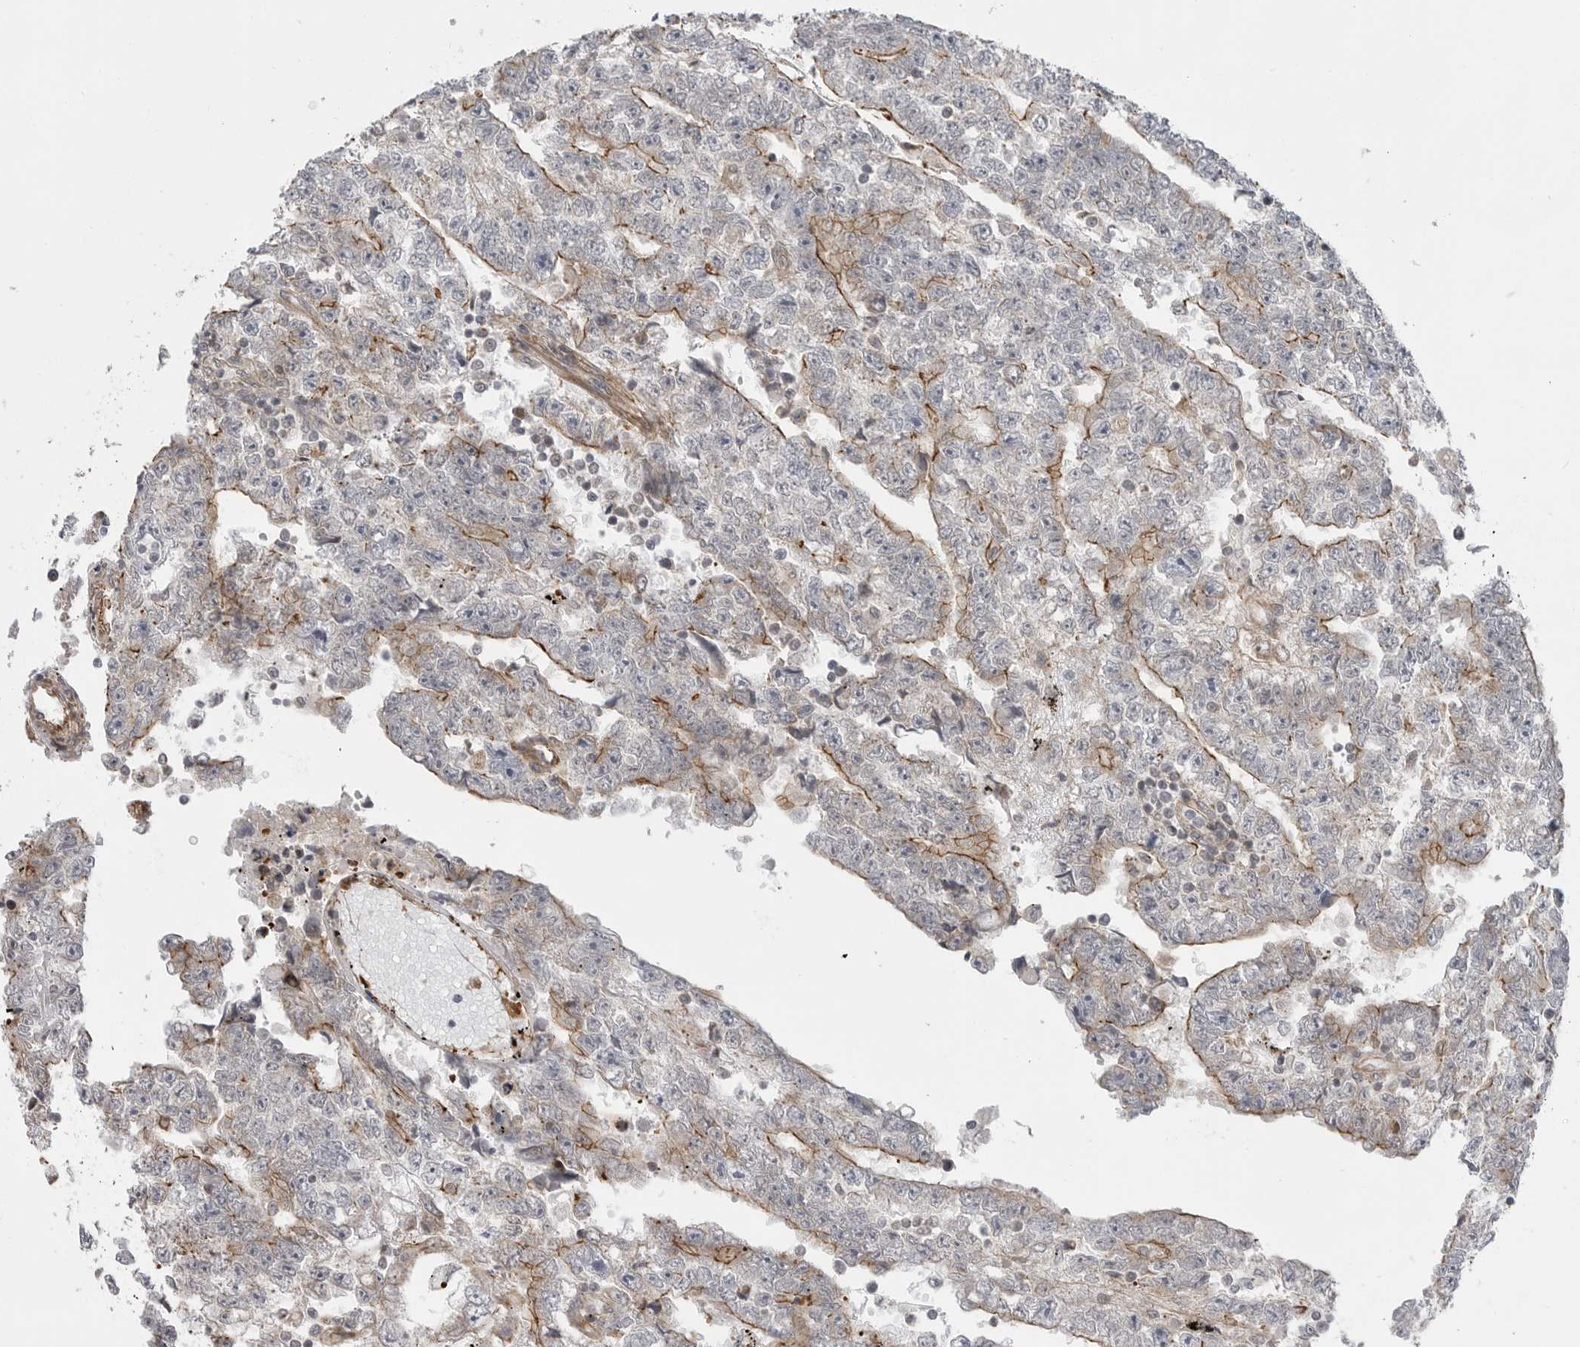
{"staining": {"intensity": "moderate", "quantity": "25%-75%", "location": "cytoplasmic/membranous"}, "tissue": "testis cancer", "cell_type": "Tumor cells", "image_type": "cancer", "snomed": [{"axis": "morphology", "description": "Carcinoma, Embryonal, NOS"}, {"axis": "topography", "description": "Testis"}], "caption": "Embryonal carcinoma (testis) tissue exhibits moderate cytoplasmic/membranous positivity in approximately 25%-75% of tumor cells", "gene": "SCP2", "patient": {"sex": "male", "age": 25}}